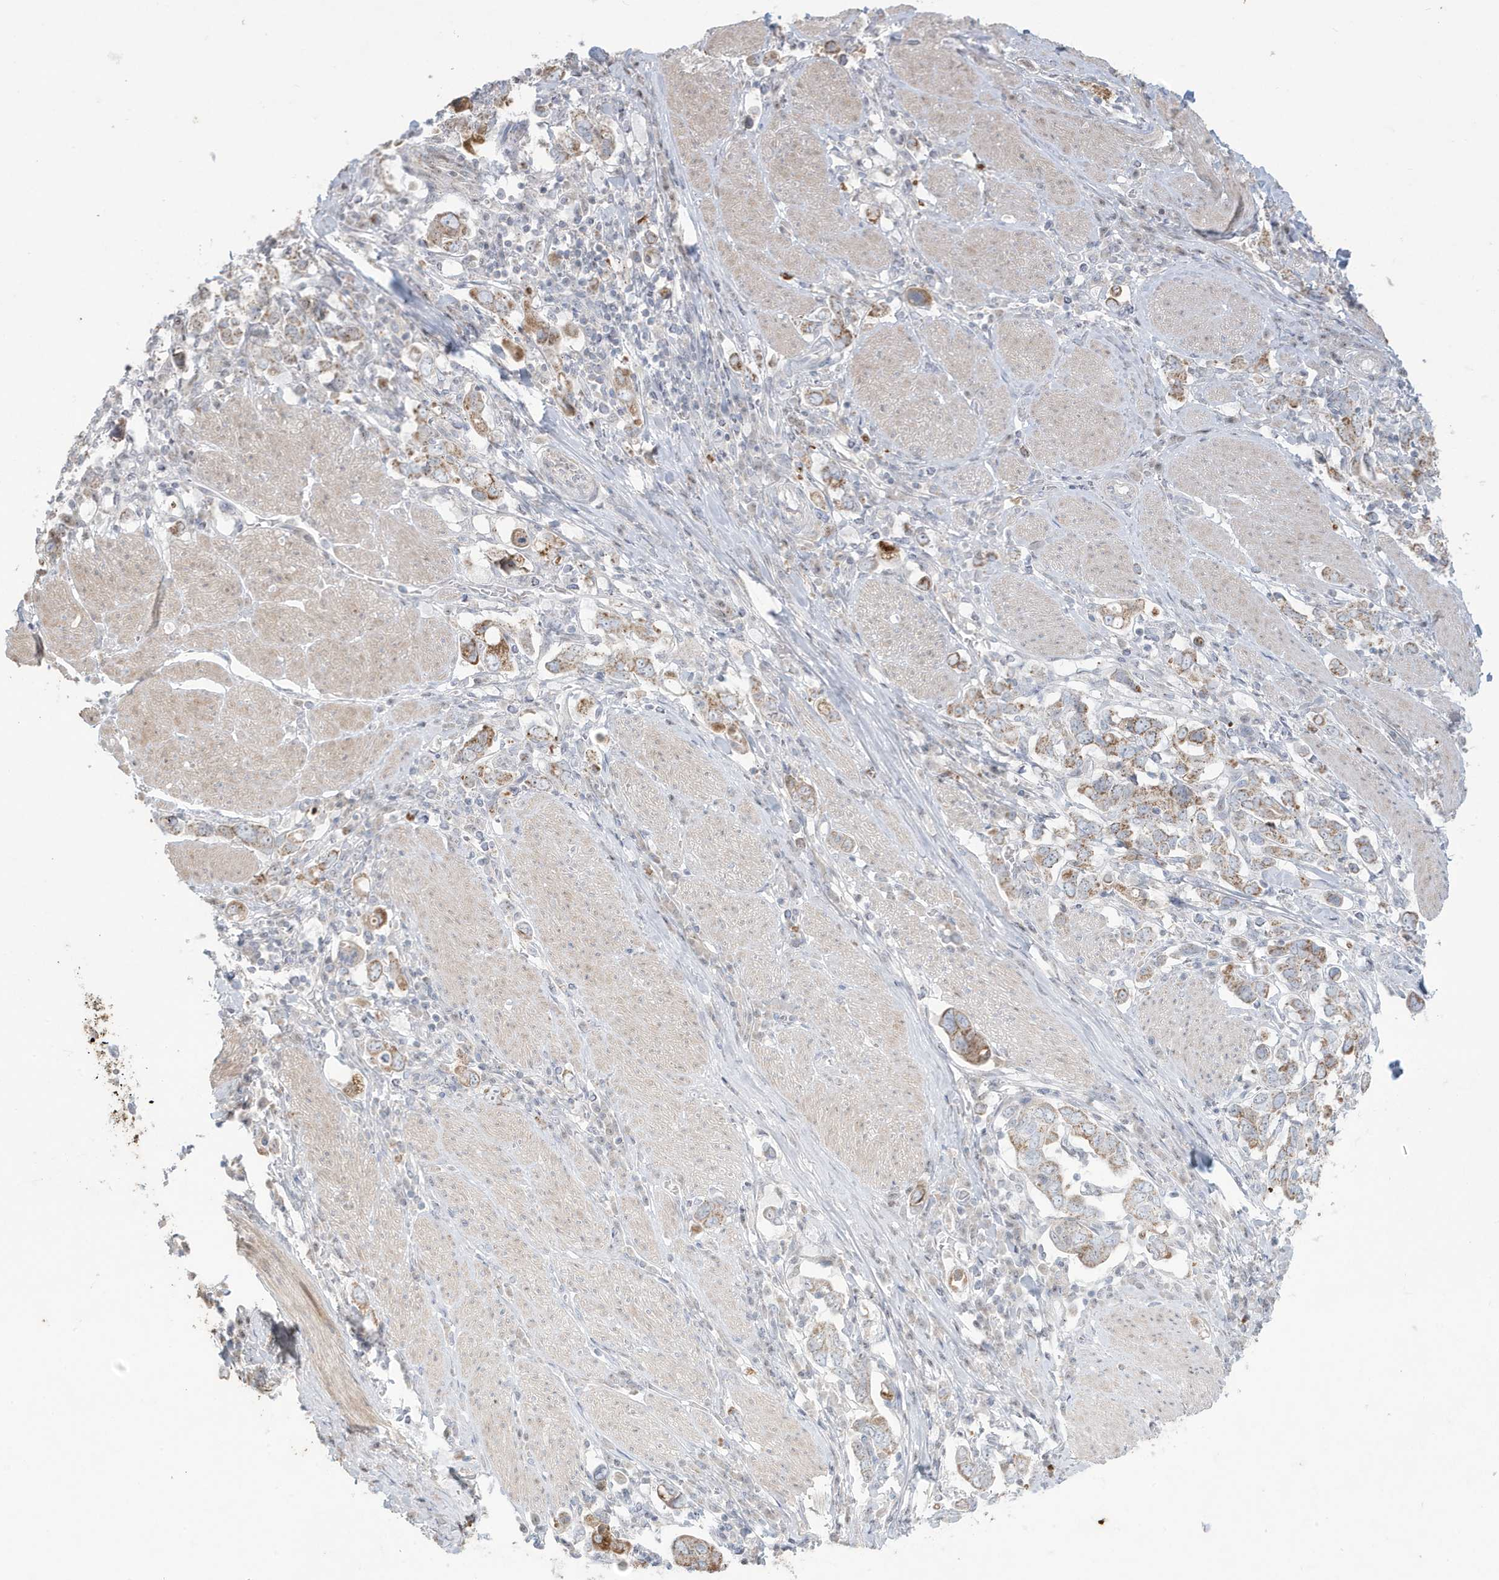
{"staining": {"intensity": "moderate", "quantity": "25%-75%", "location": "cytoplasmic/membranous"}, "tissue": "stomach cancer", "cell_type": "Tumor cells", "image_type": "cancer", "snomed": [{"axis": "morphology", "description": "Adenocarcinoma, NOS"}, {"axis": "topography", "description": "Stomach, upper"}], "caption": "Immunohistochemical staining of human stomach cancer (adenocarcinoma) shows medium levels of moderate cytoplasmic/membranous staining in about 25%-75% of tumor cells. Immunohistochemistry stains the protein of interest in brown and the nuclei are stained blue.", "gene": "FNDC1", "patient": {"sex": "male", "age": 62}}